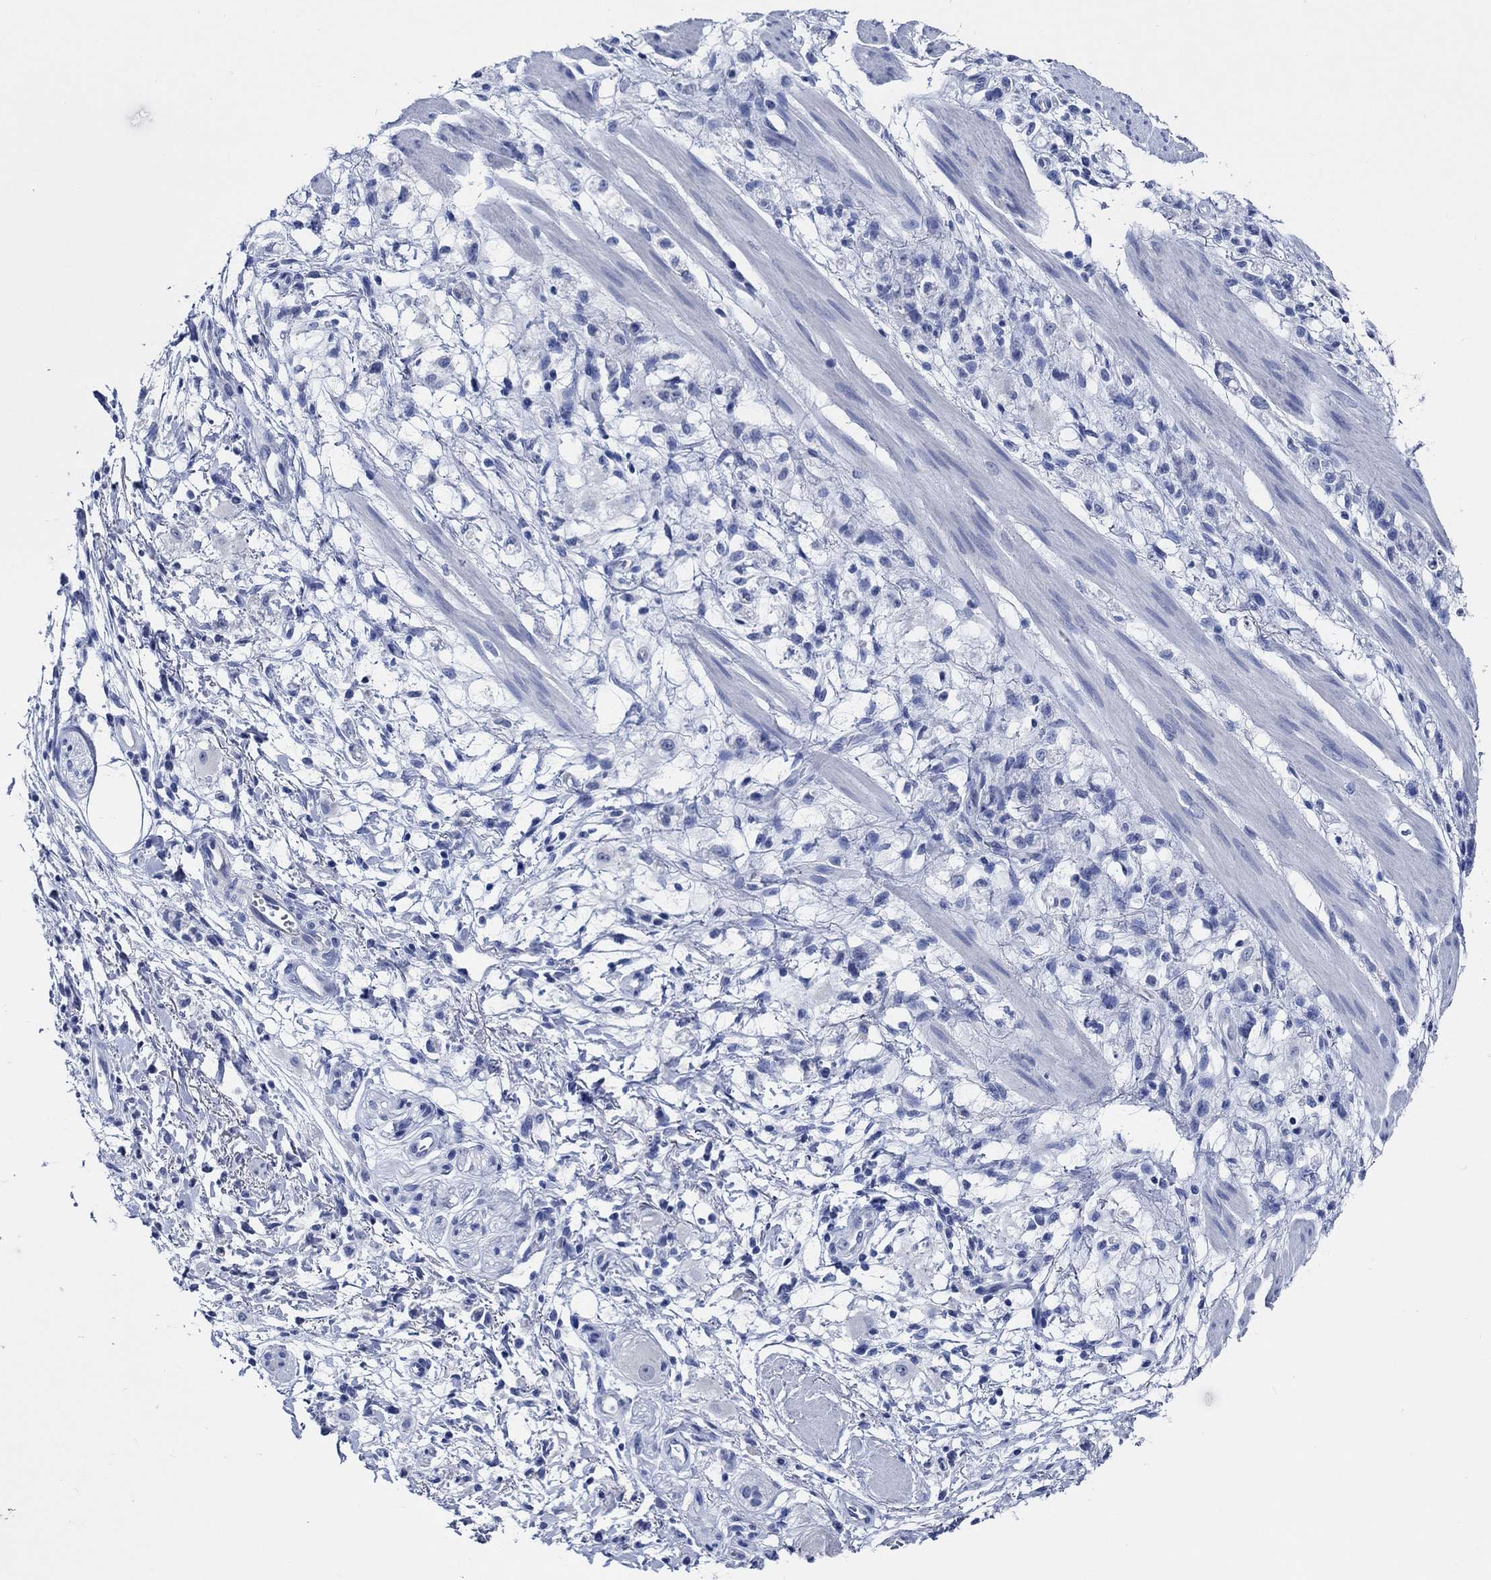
{"staining": {"intensity": "negative", "quantity": "none", "location": "none"}, "tissue": "stomach cancer", "cell_type": "Tumor cells", "image_type": "cancer", "snomed": [{"axis": "morphology", "description": "Adenocarcinoma, NOS"}, {"axis": "topography", "description": "Stomach"}], "caption": "Histopathology image shows no significant protein expression in tumor cells of adenocarcinoma (stomach).", "gene": "WDR62", "patient": {"sex": "female", "age": 60}}